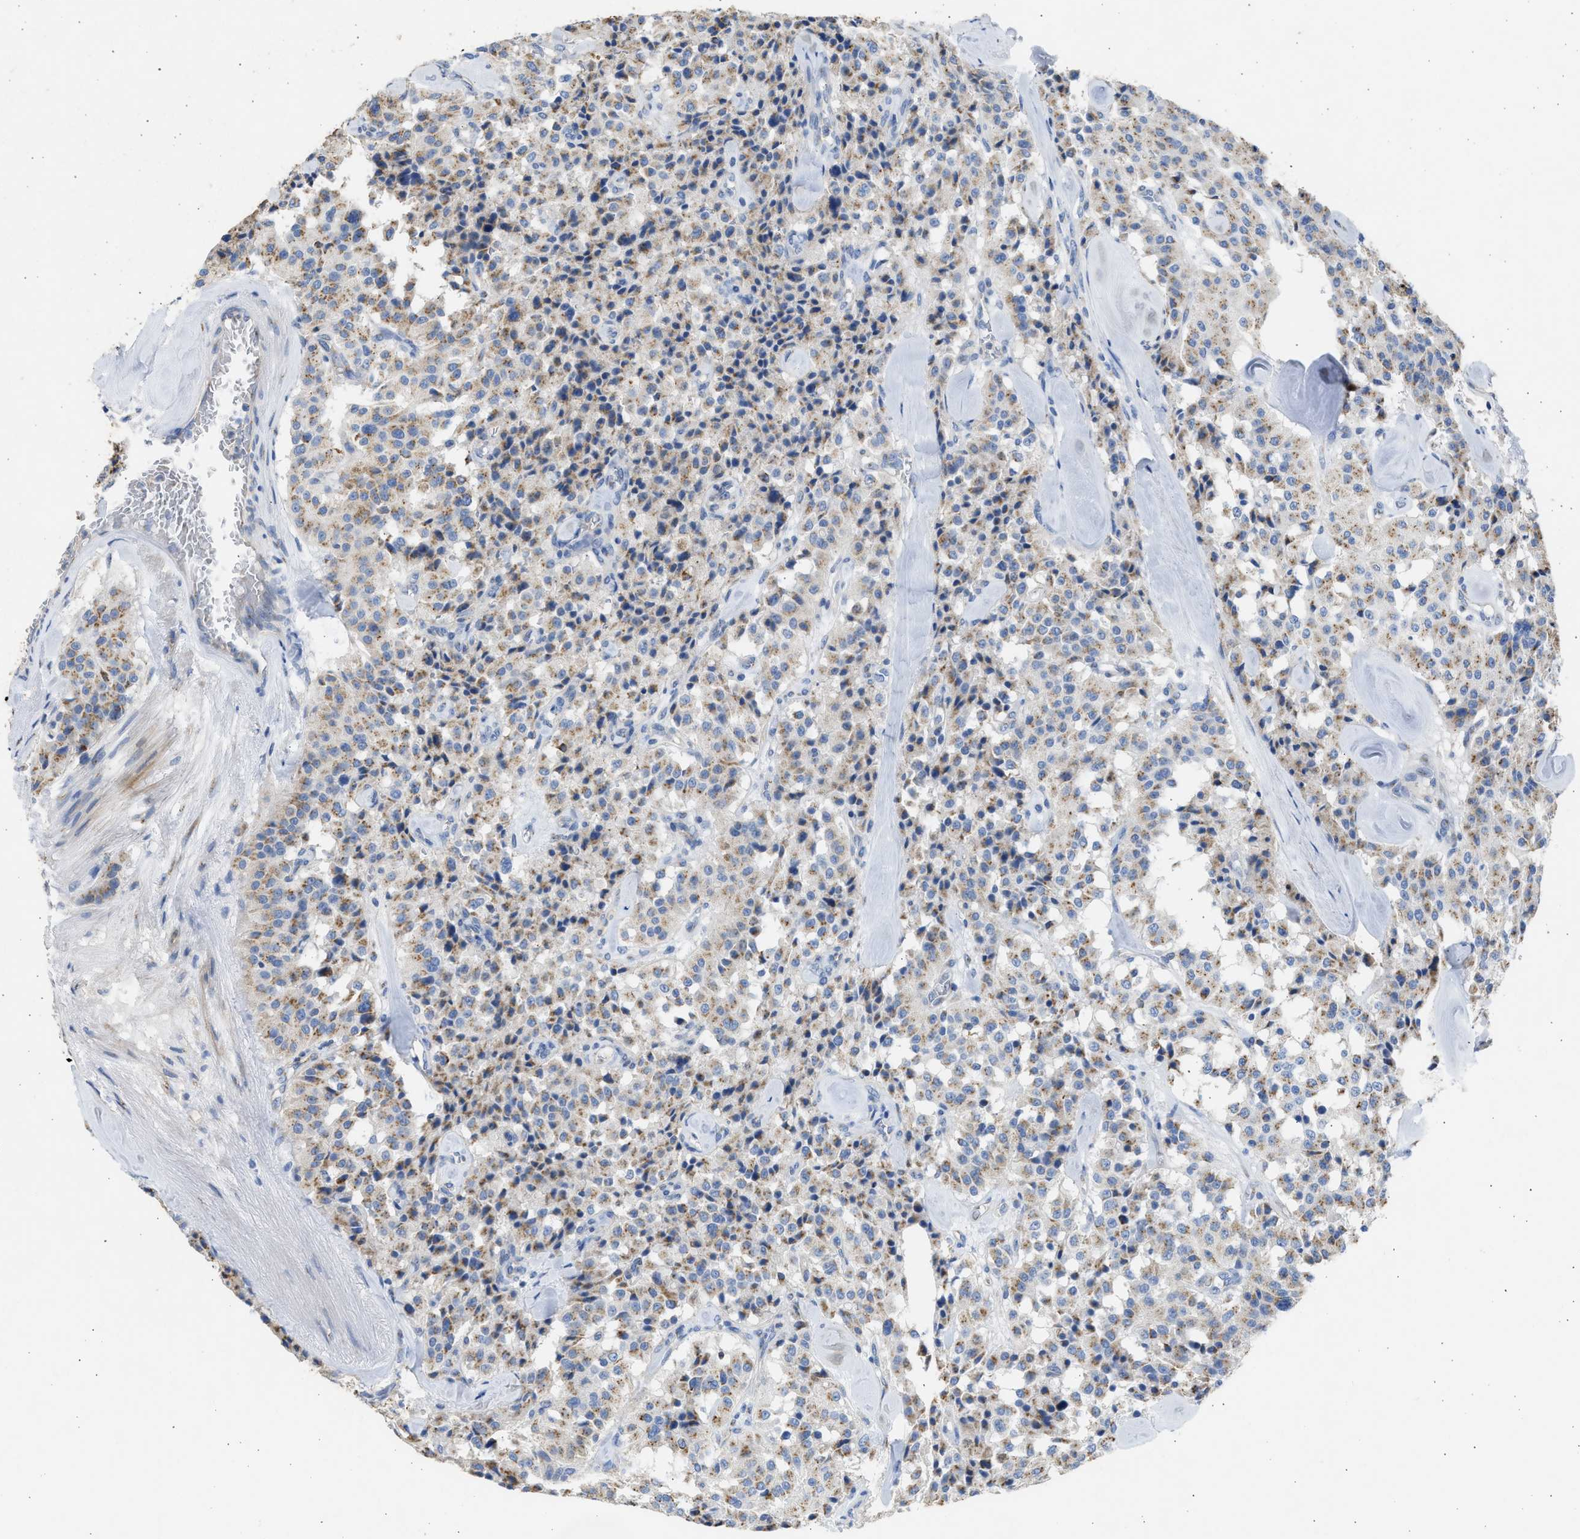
{"staining": {"intensity": "moderate", "quantity": "25%-75%", "location": "cytoplasmic/membranous"}, "tissue": "carcinoid", "cell_type": "Tumor cells", "image_type": "cancer", "snomed": [{"axis": "morphology", "description": "Carcinoid, malignant, NOS"}, {"axis": "topography", "description": "Lung"}], "caption": "The histopathology image demonstrates staining of carcinoid, revealing moderate cytoplasmic/membranous protein positivity (brown color) within tumor cells.", "gene": "IPO8", "patient": {"sex": "male", "age": 30}}